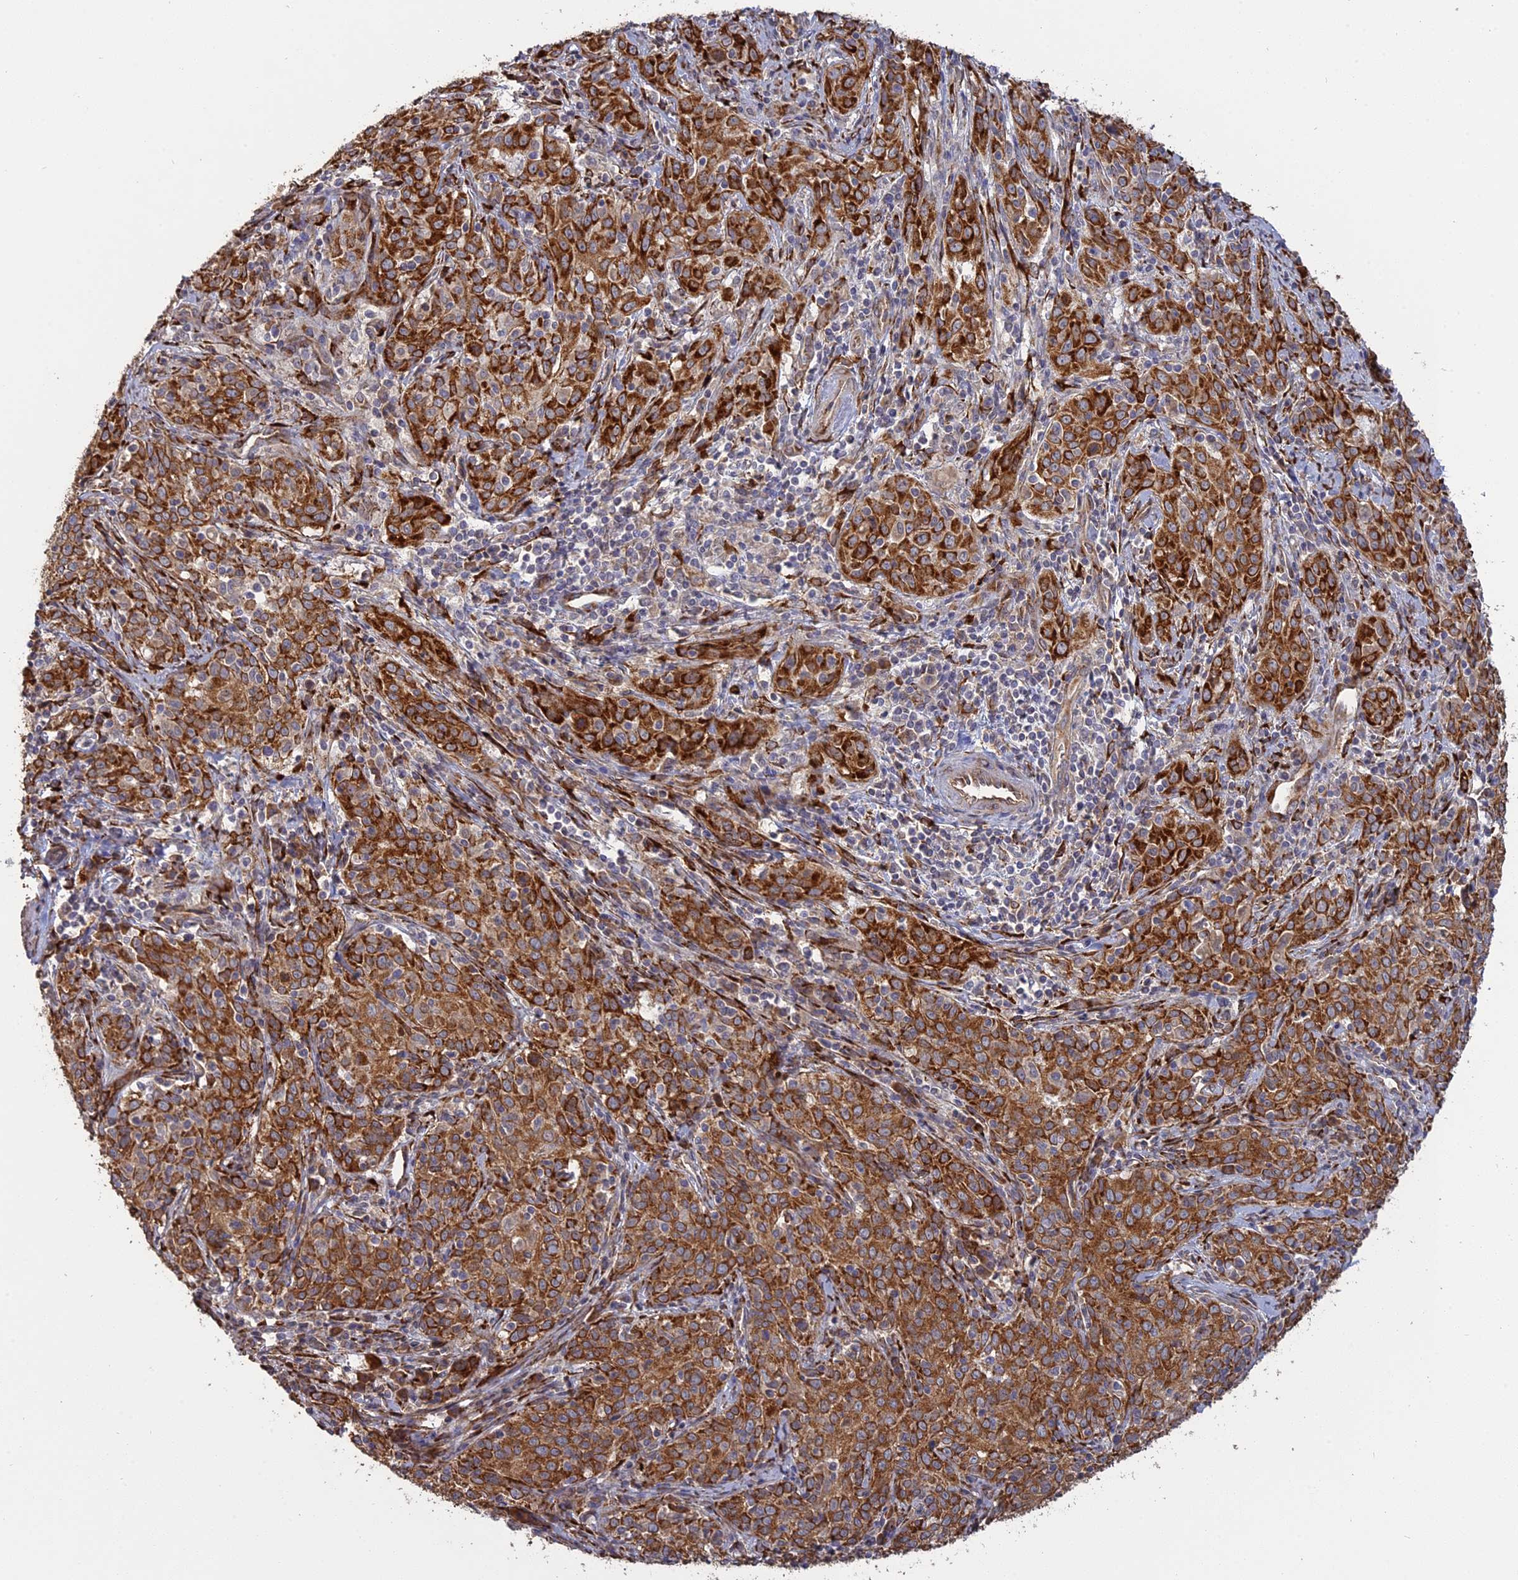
{"staining": {"intensity": "strong", "quantity": ">75%", "location": "cytoplasmic/membranous"}, "tissue": "cervical cancer", "cell_type": "Tumor cells", "image_type": "cancer", "snomed": [{"axis": "morphology", "description": "Squamous cell carcinoma, NOS"}, {"axis": "topography", "description": "Cervix"}], "caption": "Immunohistochemical staining of cervical squamous cell carcinoma shows high levels of strong cytoplasmic/membranous expression in approximately >75% of tumor cells.", "gene": "PPIC", "patient": {"sex": "female", "age": 57}}